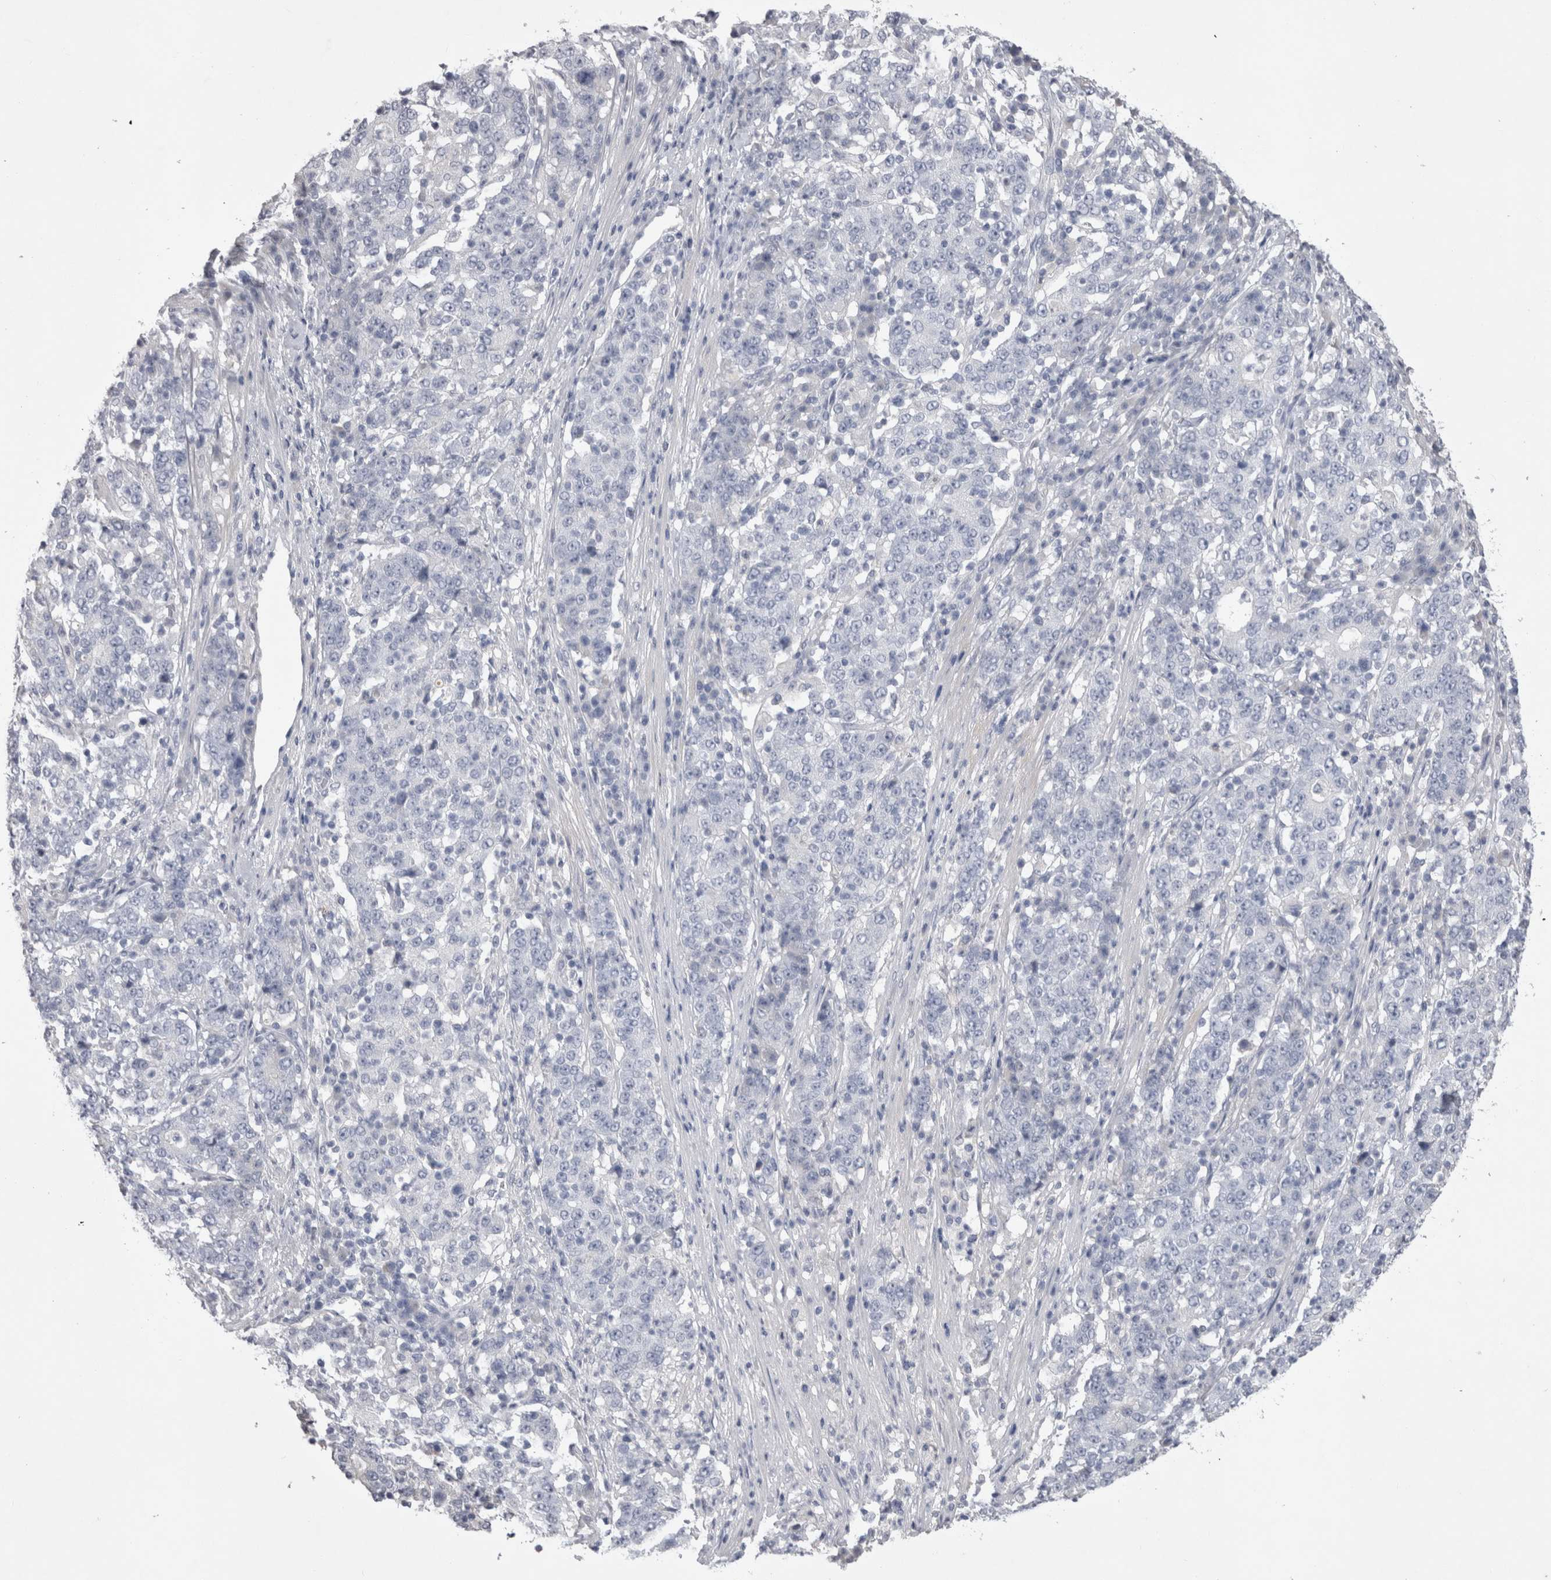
{"staining": {"intensity": "negative", "quantity": "none", "location": "none"}, "tissue": "stomach cancer", "cell_type": "Tumor cells", "image_type": "cancer", "snomed": [{"axis": "morphology", "description": "Adenocarcinoma, NOS"}, {"axis": "topography", "description": "Stomach"}], "caption": "This is an immunohistochemistry (IHC) histopathology image of stomach adenocarcinoma. There is no positivity in tumor cells.", "gene": "ADAM2", "patient": {"sex": "male", "age": 59}}